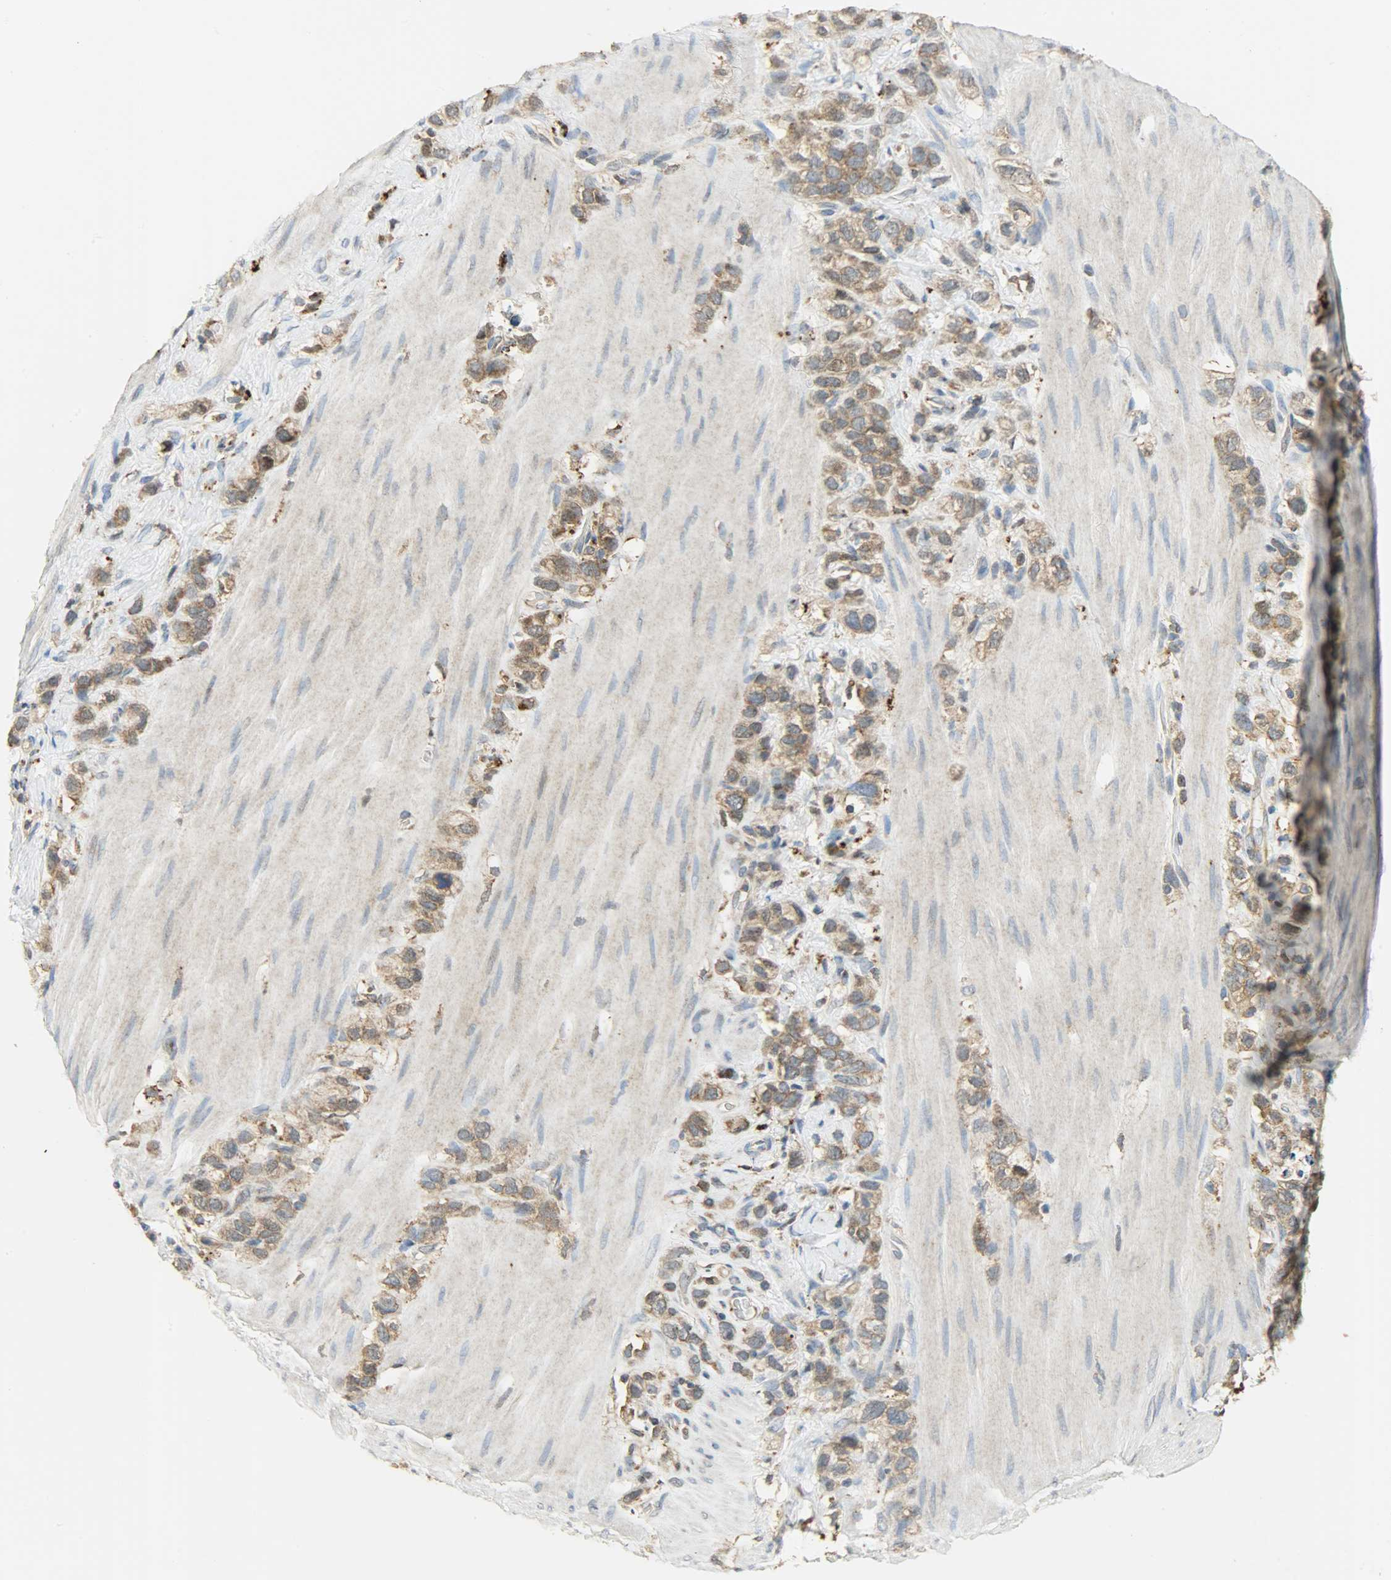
{"staining": {"intensity": "moderate", "quantity": ">75%", "location": "cytoplasmic/membranous"}, "tissue": "stomach cancer", "cell_type": "Tumor cells", "image_type": "cancer", "snomed": [{"axis": "morphology", "description": "Normal tissue, NOS"}, {"axis": "morphology", "description": "Adenocarcinoma, NOS"}, {"axis": "morphology", "description": "Adenocarcinoma, High grade"}, {"axis": "topography", "description": "Stomach, upper"}, {"axis": "topography", "description": "Stomach"}], "caption": "This photomicrograph displays immunohistochemistry (IHC) staining of stomach cancer, with medium moderate cytoplasmic/membranous expression in about >75% of tumor cells.", "gene": "GIT2", "patient": {"sex": "female", "age": 65}}